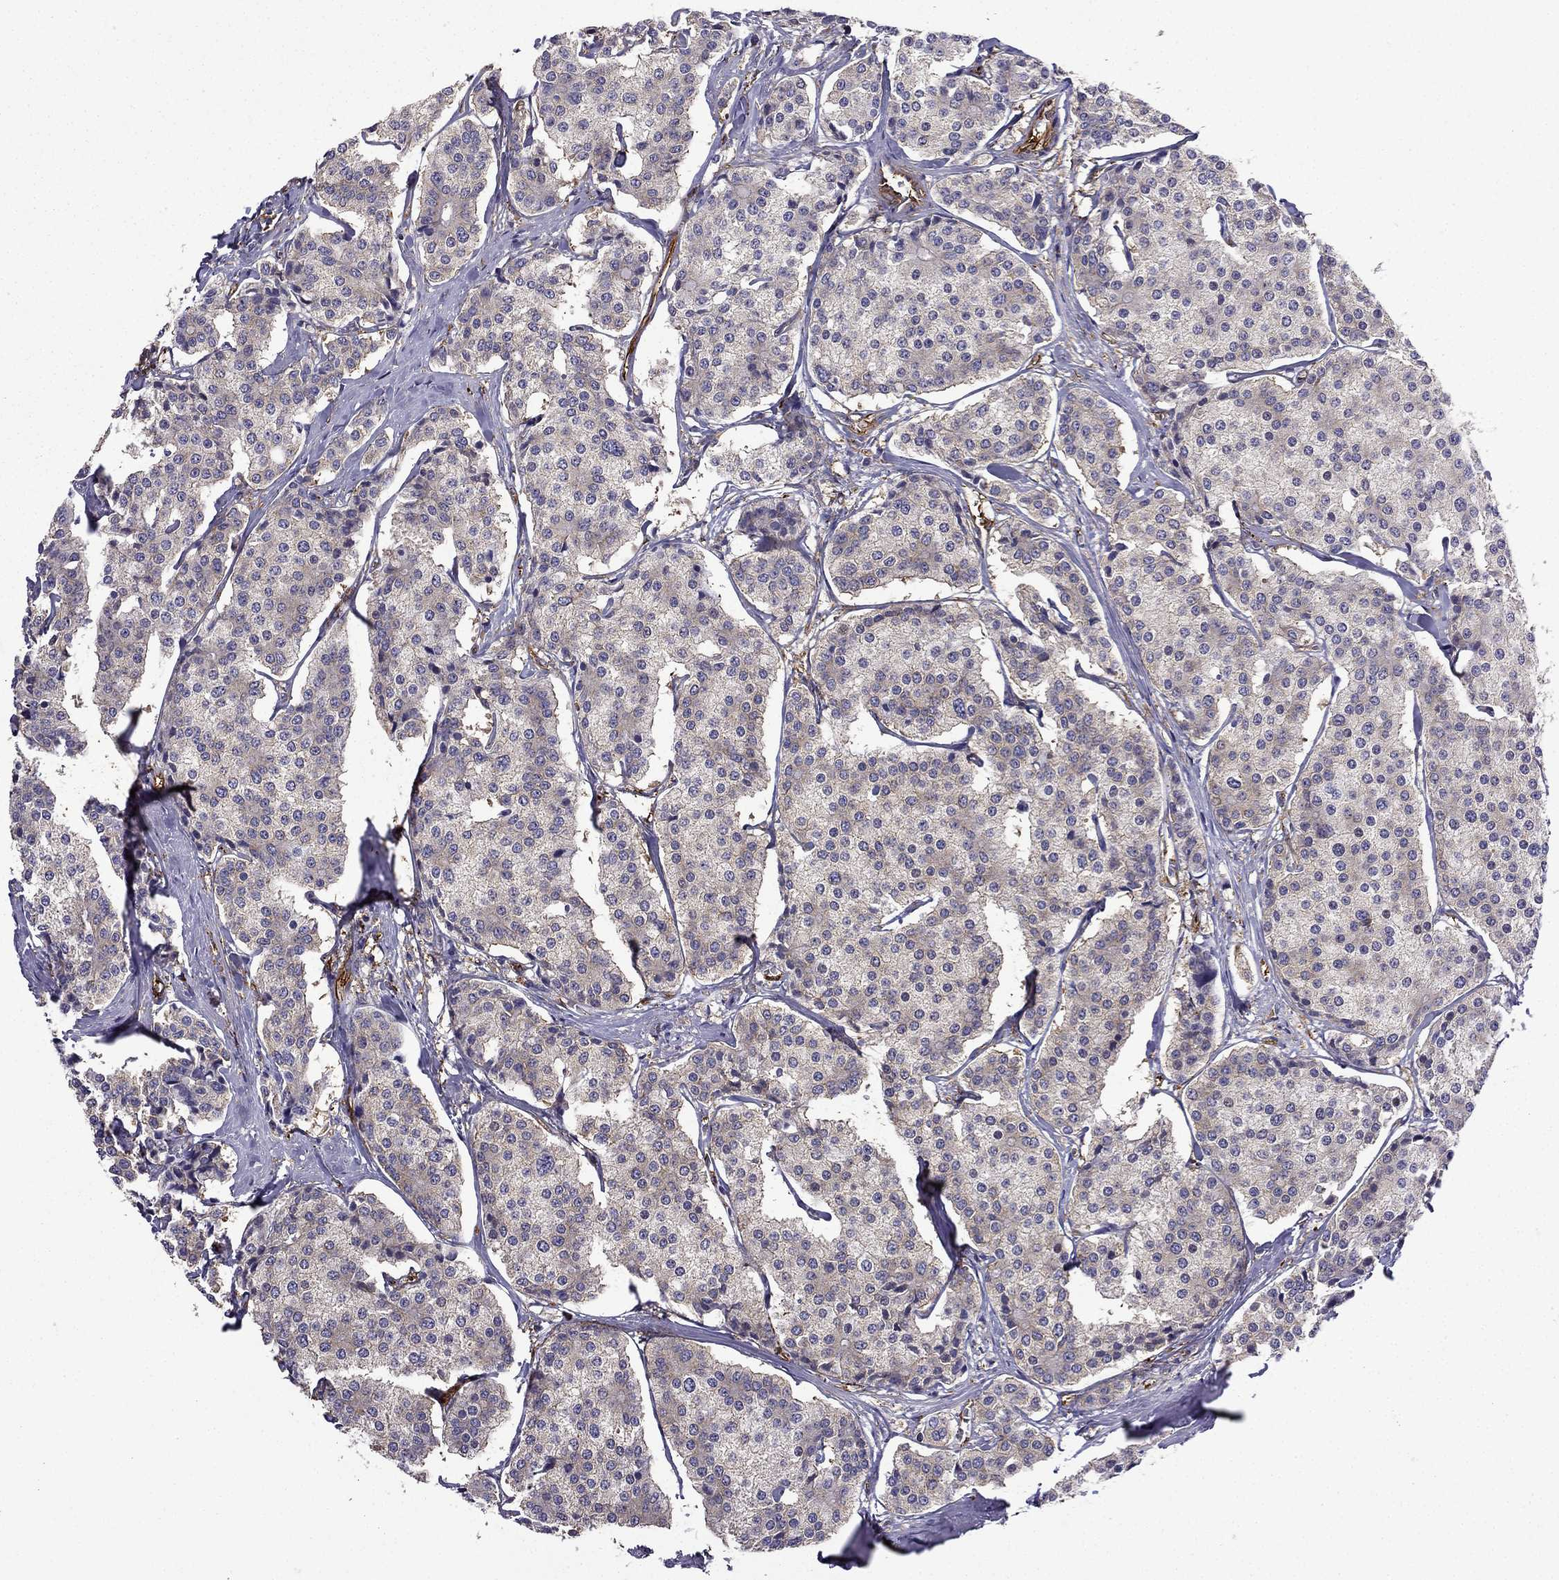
{"staining": {"intensity": "negative", "quantity": "none", "location": "none"}, "tissue": "carcinoid", "cell_type": "Tumor cells", "image_type": "cancer", "snomed": [{"axis": "morphology", "description": "Carcinoid, malignant, NOS"}, {"axis": "topography", "description": "Small intestine"}], "caption": "Protein analysis of malignant carcinoid demonstrates no significant expression in tumor cells. (DAB immunohistochemistry (IHC), high magnification).", "gene": "MAP4", "patient": {"sex": "female", "age": 65}}